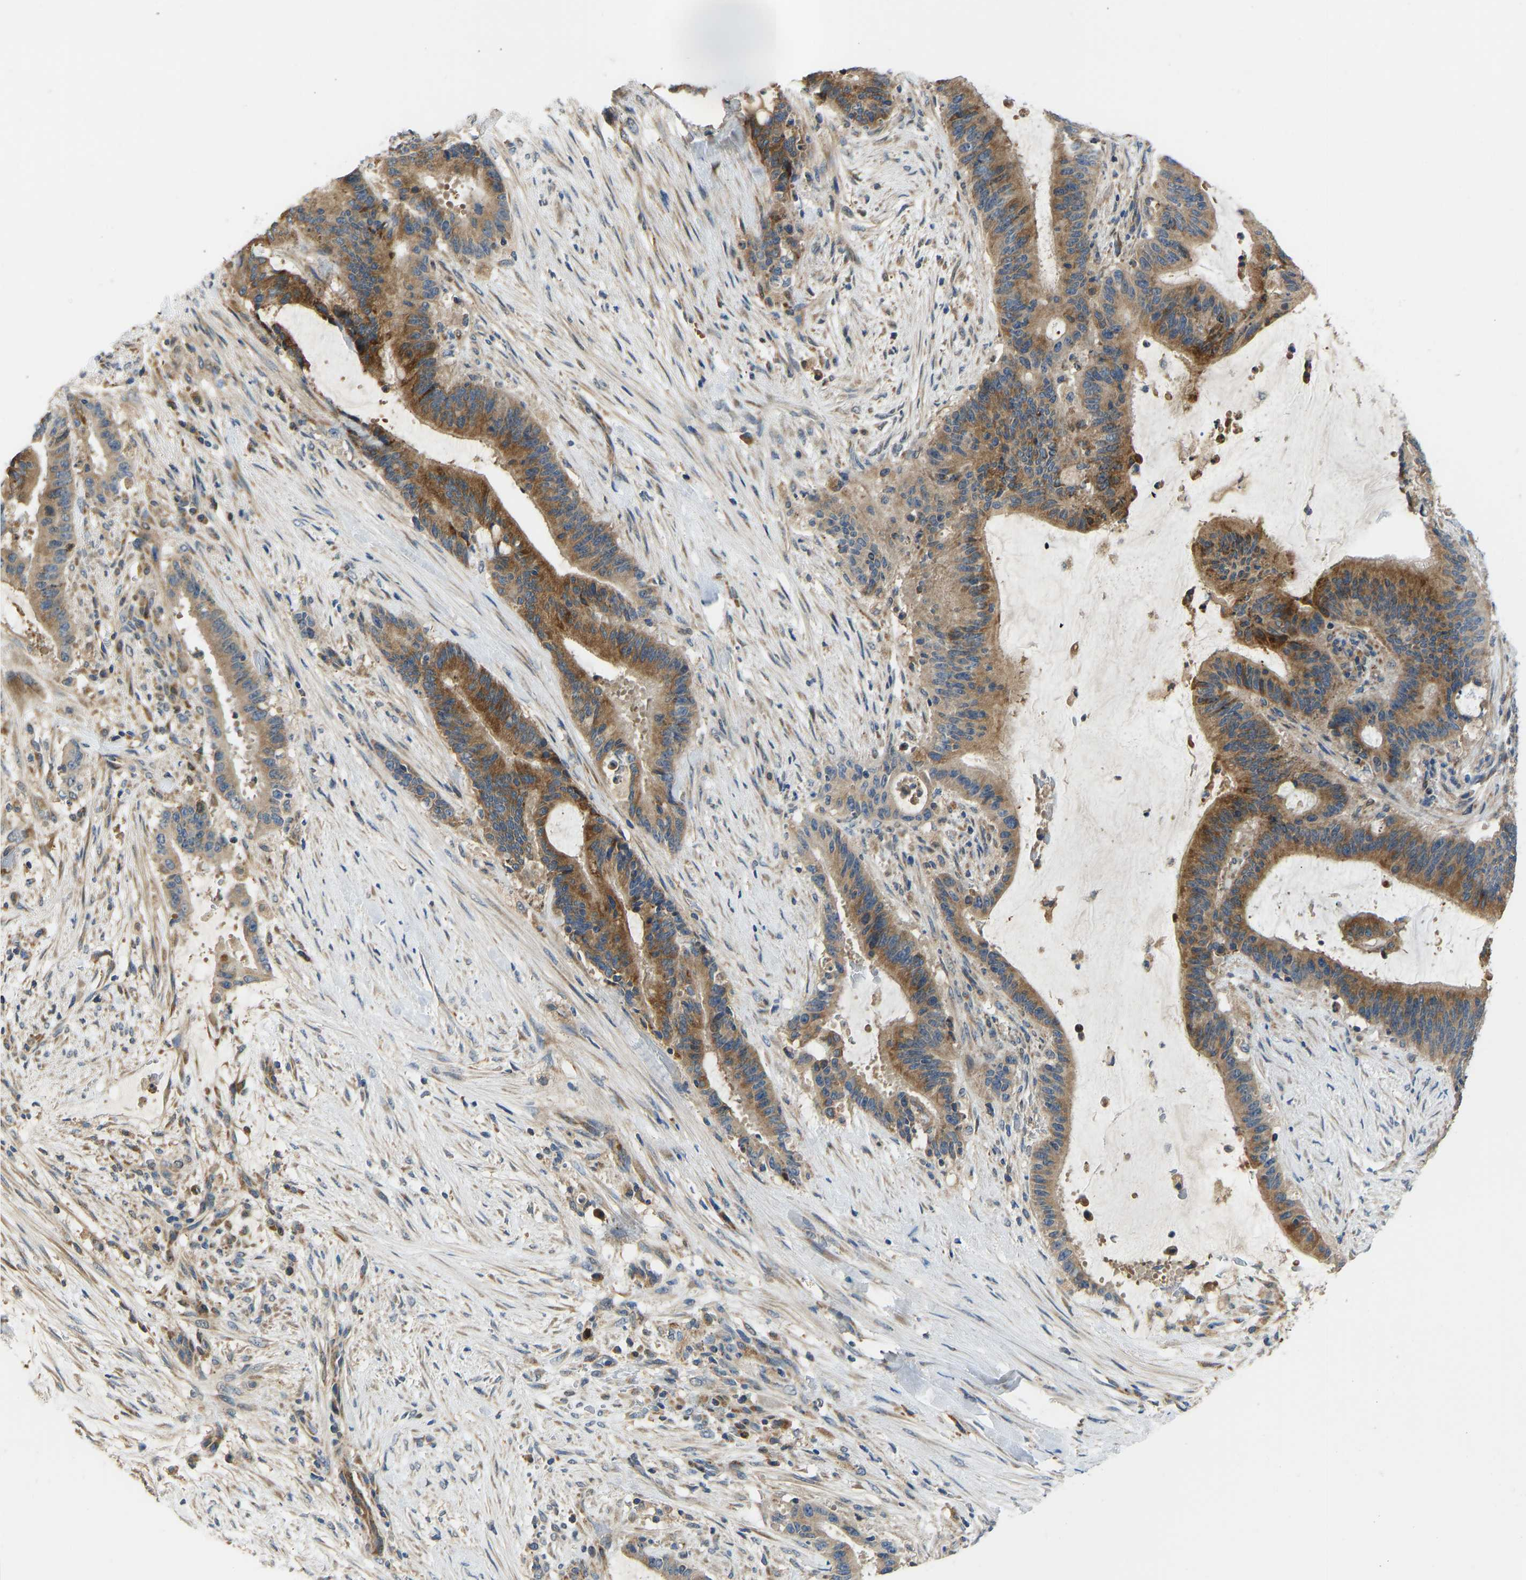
{"staining": {"intensity": "moderate", "quantity": ">75%", "location": "cytoplasmic/membranous"}, "tissue": "liver cancer", "cell_type": "Tumor cells", "image_type": "cancer", "snomed": [{"axis": "morphology", "description": "Normal tissue, NOS"}, {"axis": "morphology", "description": "Cholangiocarcinoma"}, {"axis": "topography", "description": "Liver"}, {"axis": "topography", "description": "Peripheral nerve tissue"}], "caption": "Cholangiocarcinoma (liver) stained with DAB immunohistochemistry (IHC) shows medium levels of moderate cytoplasmic/membranous expression in approximately >75% of tumor cells. The protein of interest is stained brown, and the nuclei are stained in blue (DAB (3,3'-diaminobenzidine) IHC with brightfield microscopy, high magnification).", "gene": "RBP1", "patient": {"sex": "female", "age": 73}}